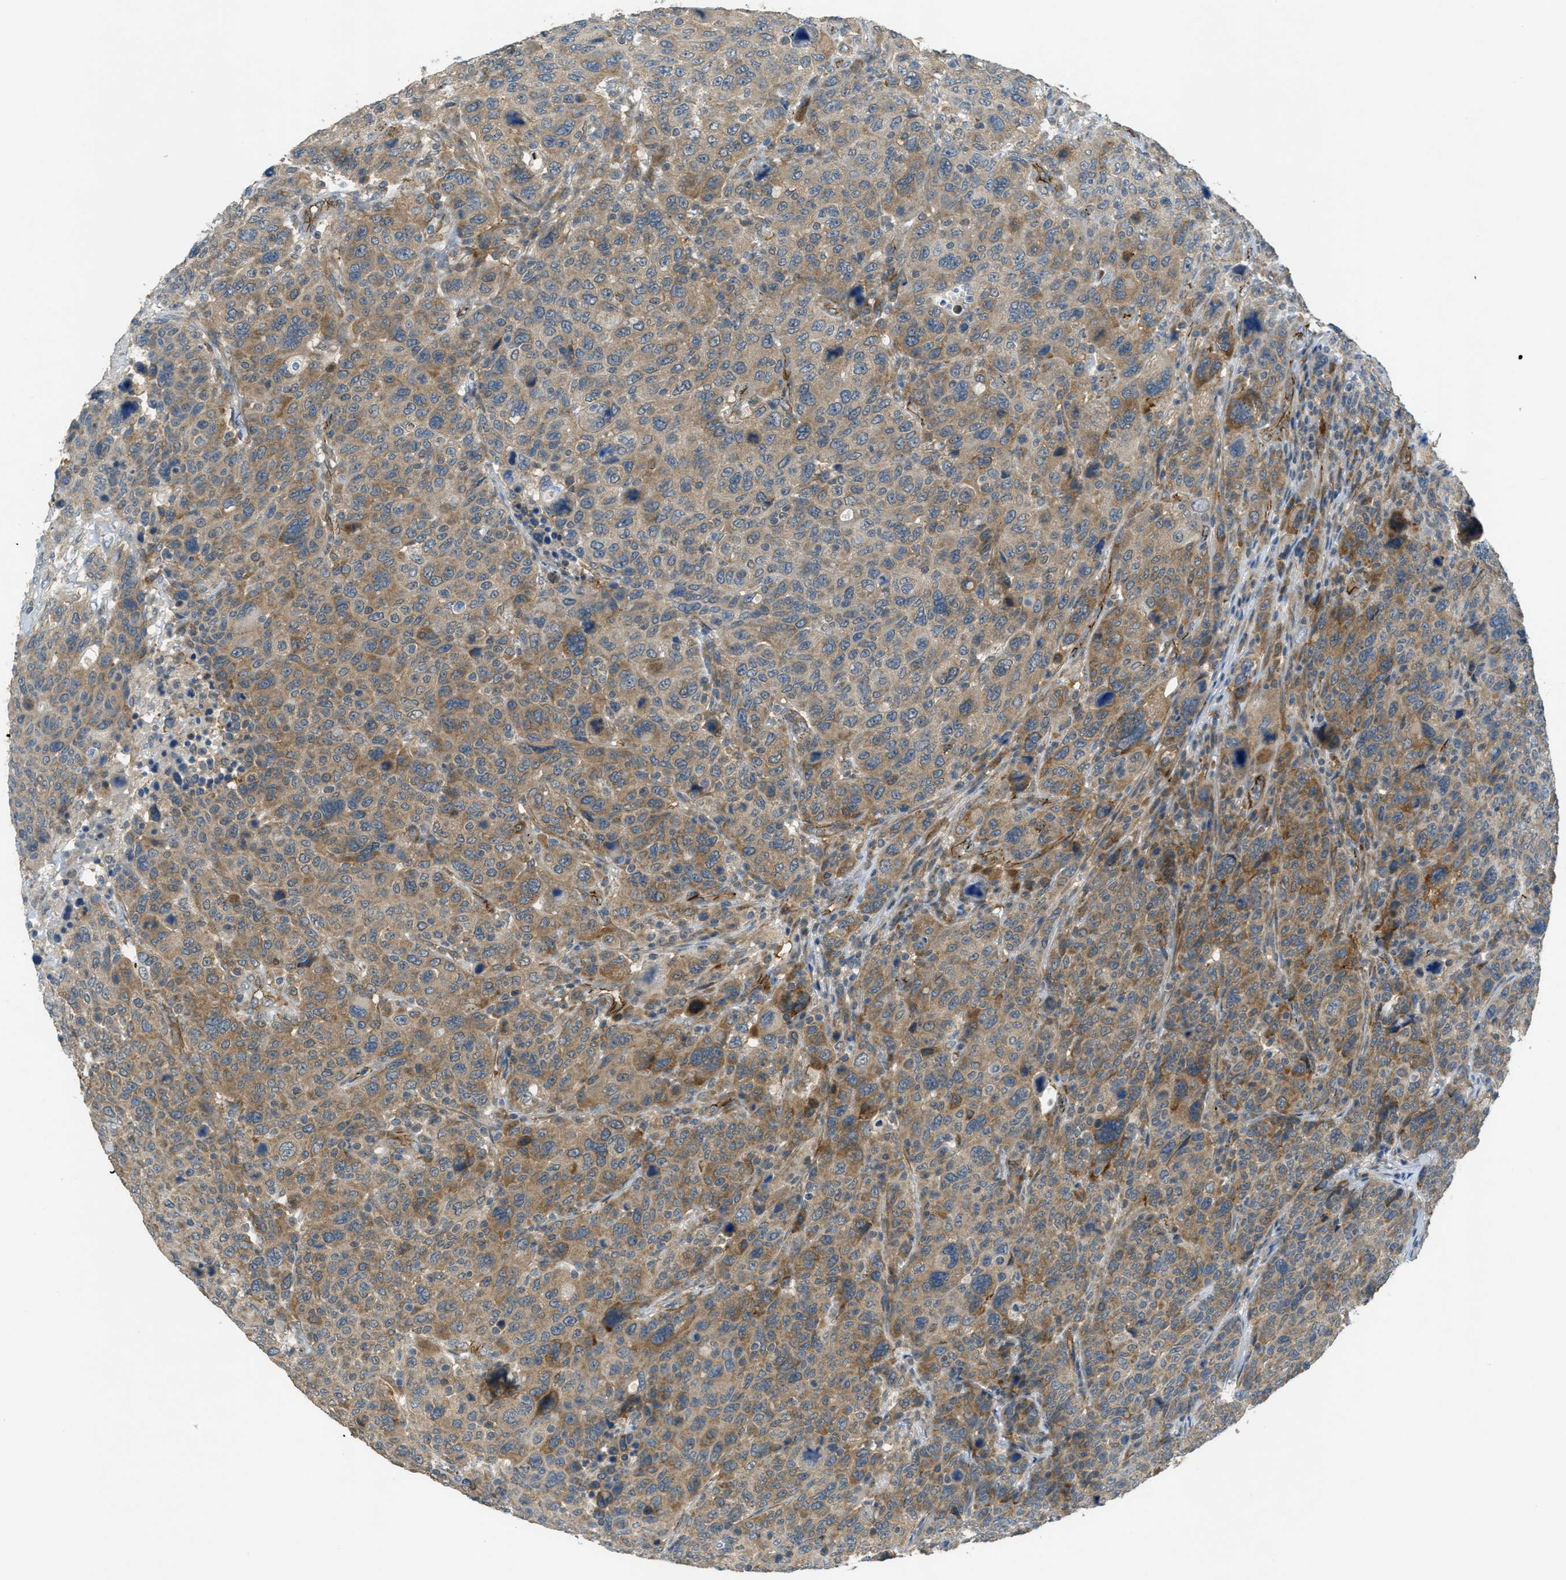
{"staining": {"intensity": "moderate", "quantity": ">75%", "location": "cytoplasmic/membranous"}, "tissue": "breast cancer", "cell_type": "Tumor cells", "image_type": "cancer", "snomed": [{"axis": "morphology", "description": "Duct carcinoma"}, {"axis": "topography", "description": "Breast"}], "caption": "Protein staining reveals moderate cytoplasmic/membranous staining in about >75% of tumor cells in invasive ductal carcinoma (breast). The protein of interest is stained brown, and the nuclei are stained in blue (DAB (3,3'-diaminobenzidine) IHC with brightfield microscopy, high magnification).", "gene": "JCAD", "patient": {"sex": "female", "age": 37}}